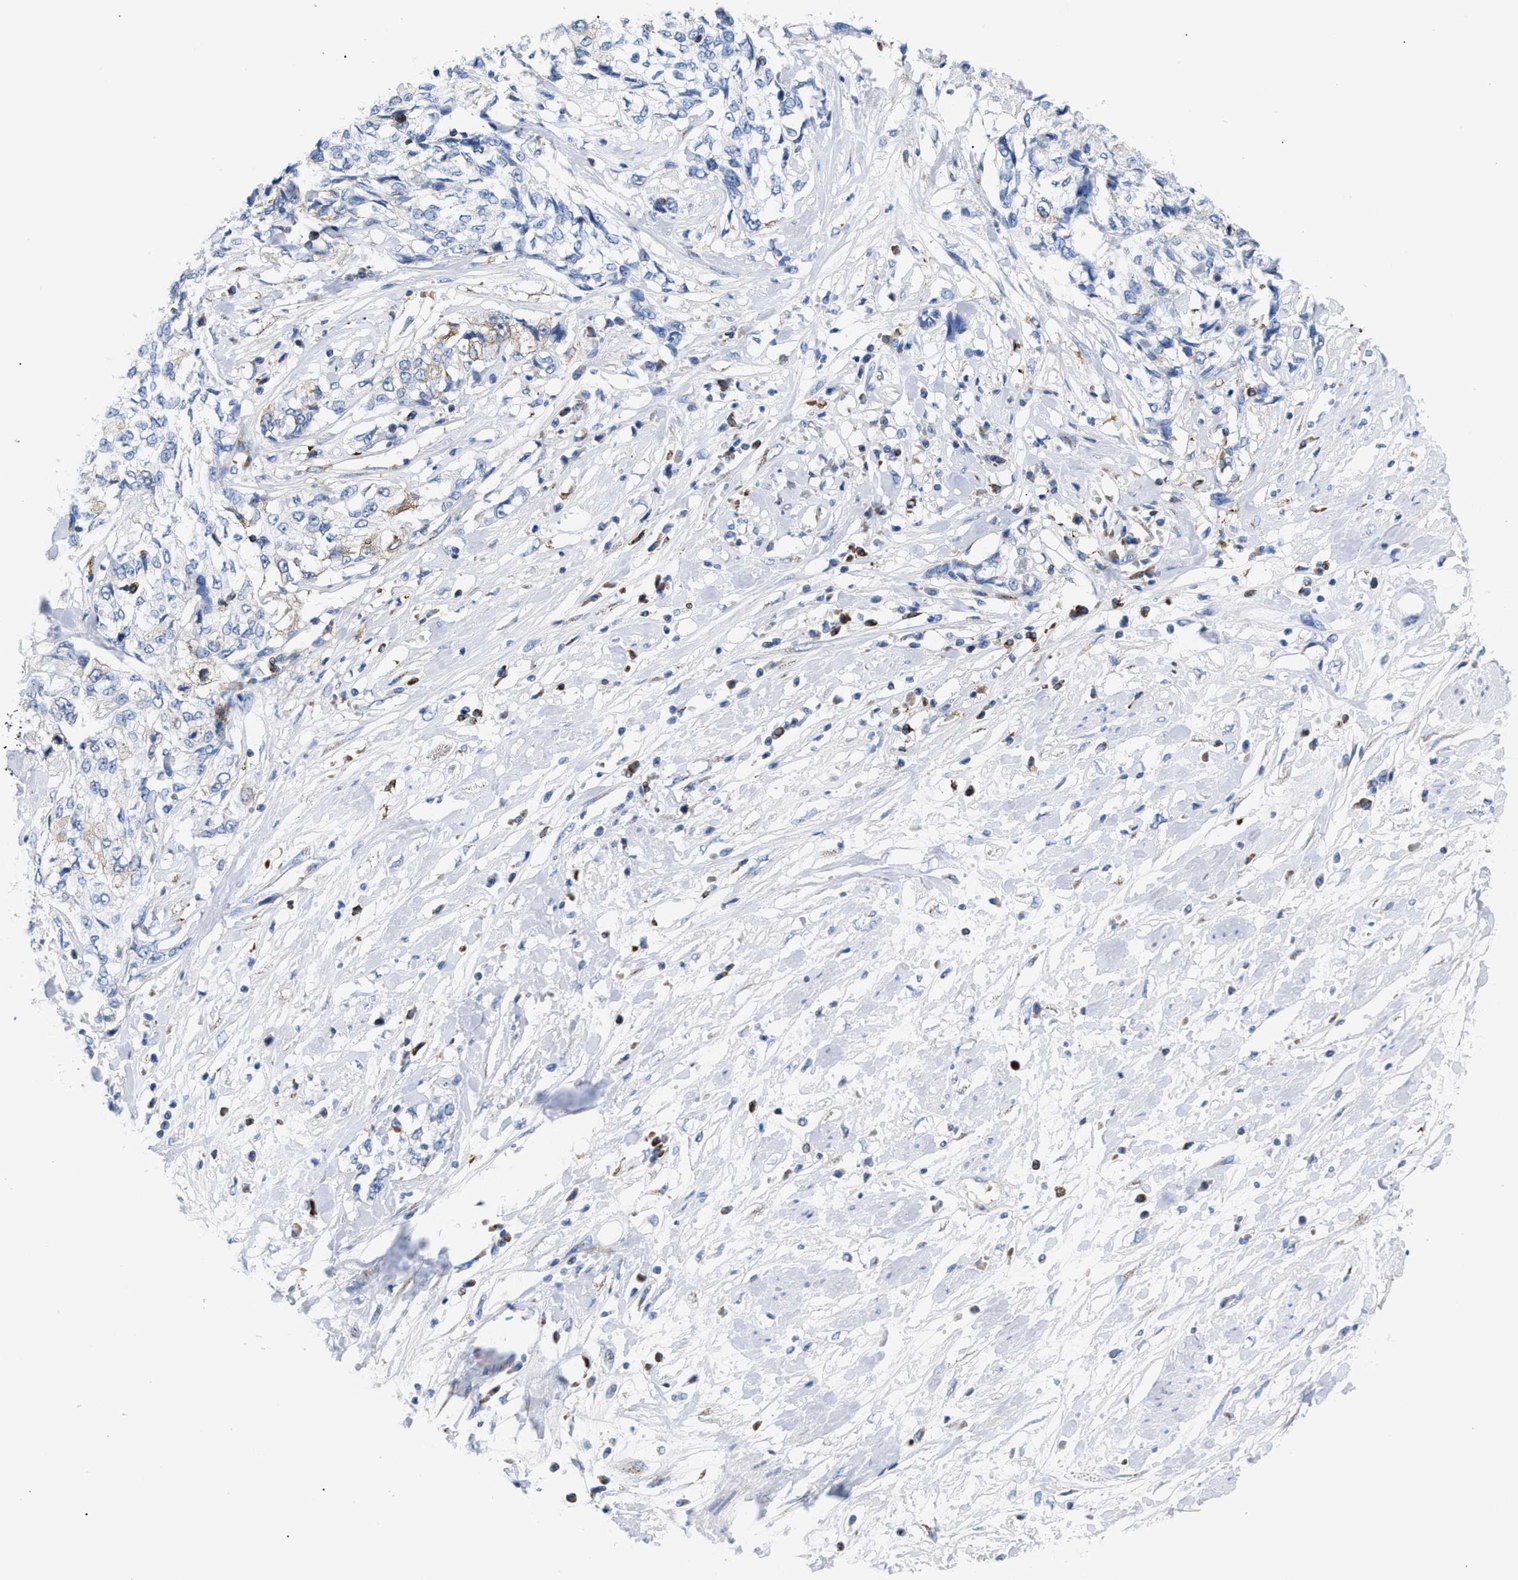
{"staining": {"intensity": "weak", "quantity": "<25%", "location": "cytoplasmic/membranous"}, "tissue": "cervical cancer", "cell_type": "Tumor cells", "image_type": "cancer", "snomed": [{"axis": "morphology", "description": "Squamous cell carcinoma, NOS"}, {"axis": "topography", "description": "Cervix"}], "caption": "The image exhibits no staining of tumor cells in cervical squamous cell carcinoma. The staining is performed using DAB brown chromogen with nuclei counter-stained in using hematoxylin.", "gene": "TACC3", "patient": {"sex": "female", "age": 57}}